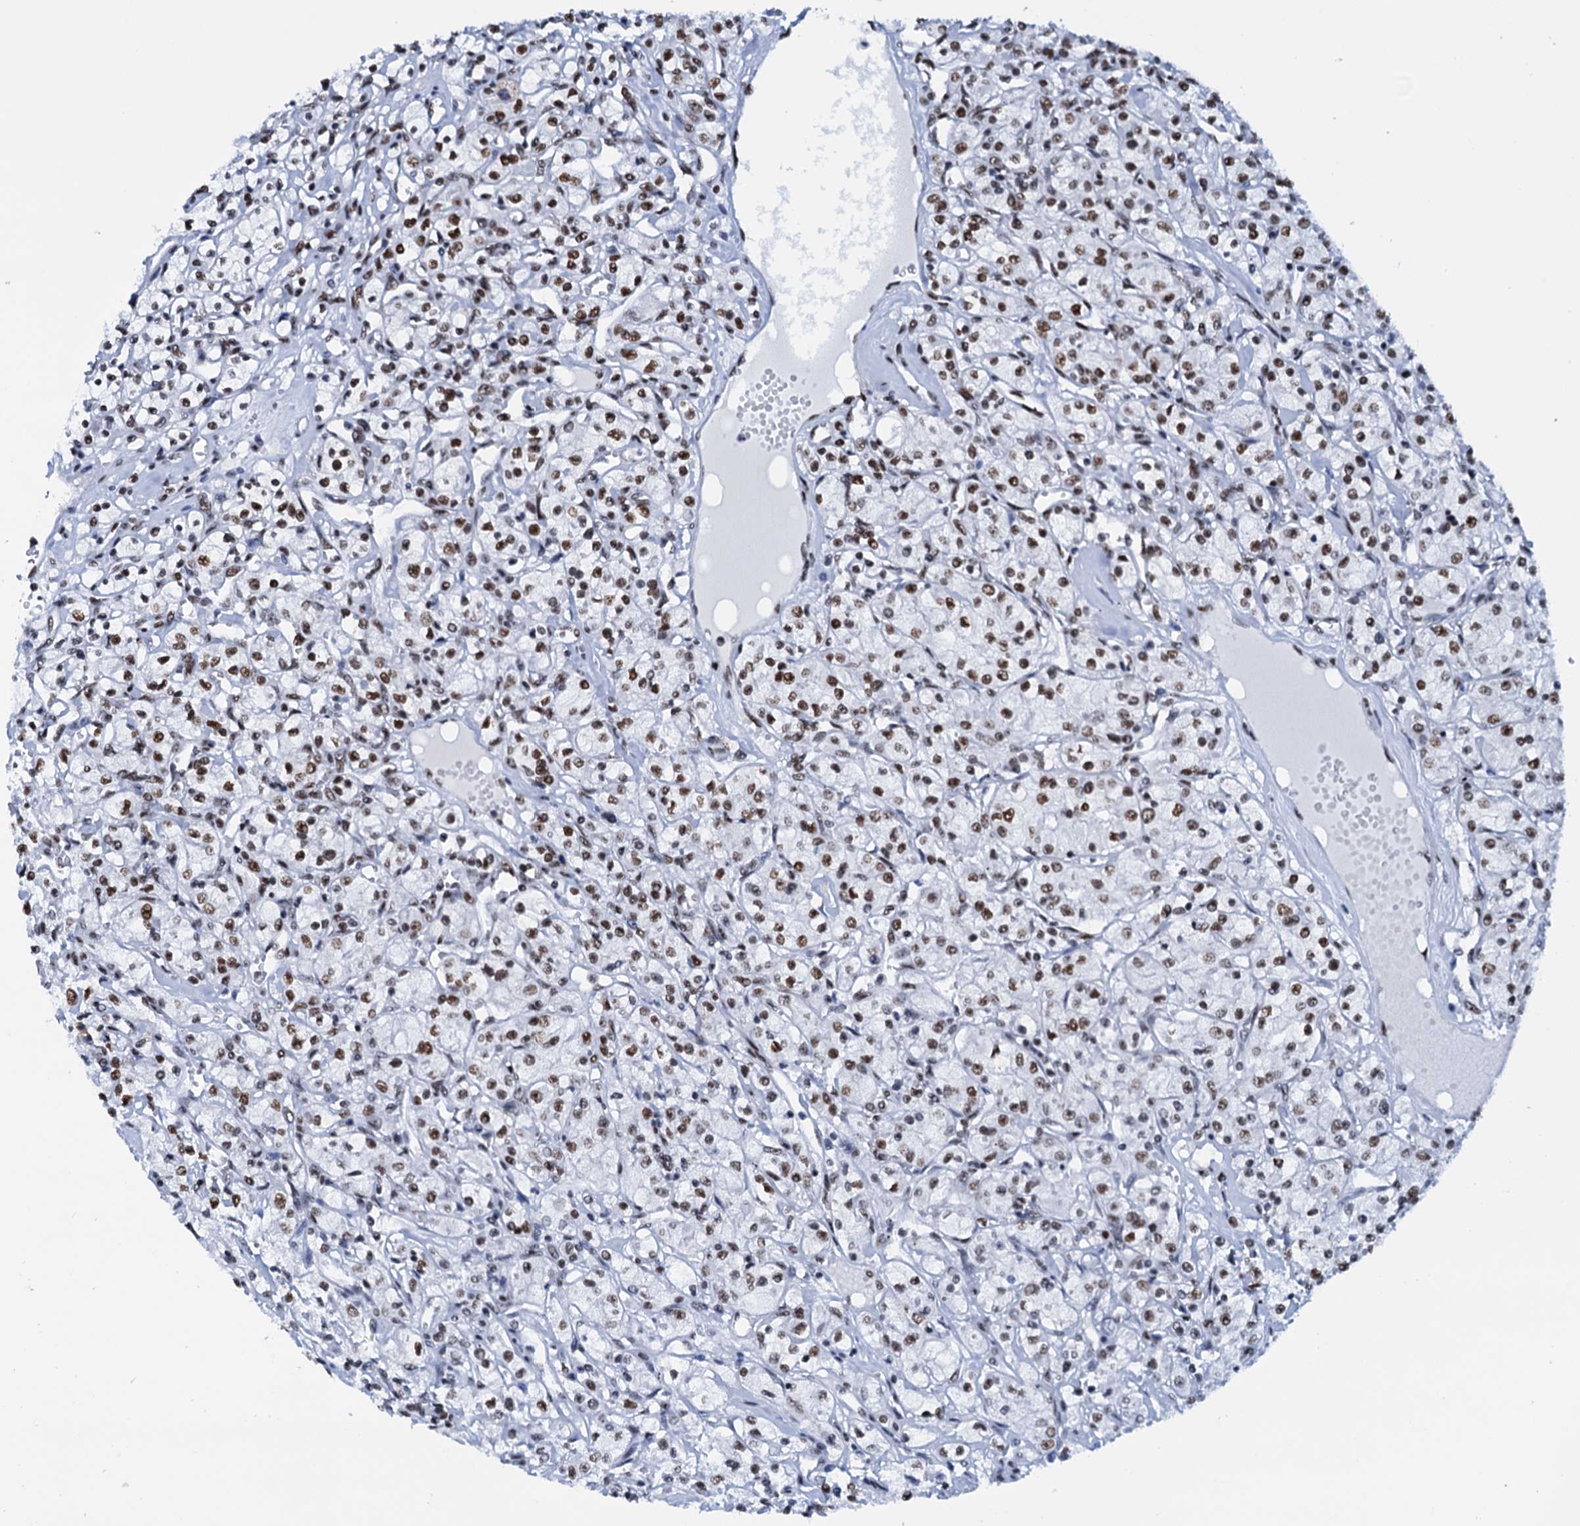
{"staining": {"intensity": "strong", "quantity": ">75%", "location": "nuclear"}, "tissue": "renal cancer", "cell_type": "Tumor cells", "image_type": "cancer", "snomed": [{"axis": "morphology", "description": "Adenocarcinoma, NOS"}, {"axis": "topography", "description": "Kidney"}], "caption": "Immunohistochemical staining of renal adenocarcinoma reveals strong nuclear protein staining in about >75% of tumor cells. The protein of interest is shown in brown color, while the nuclei are stained blue.", "gene": "SLTM", "patient": {"sex": "female", "age": 59}}